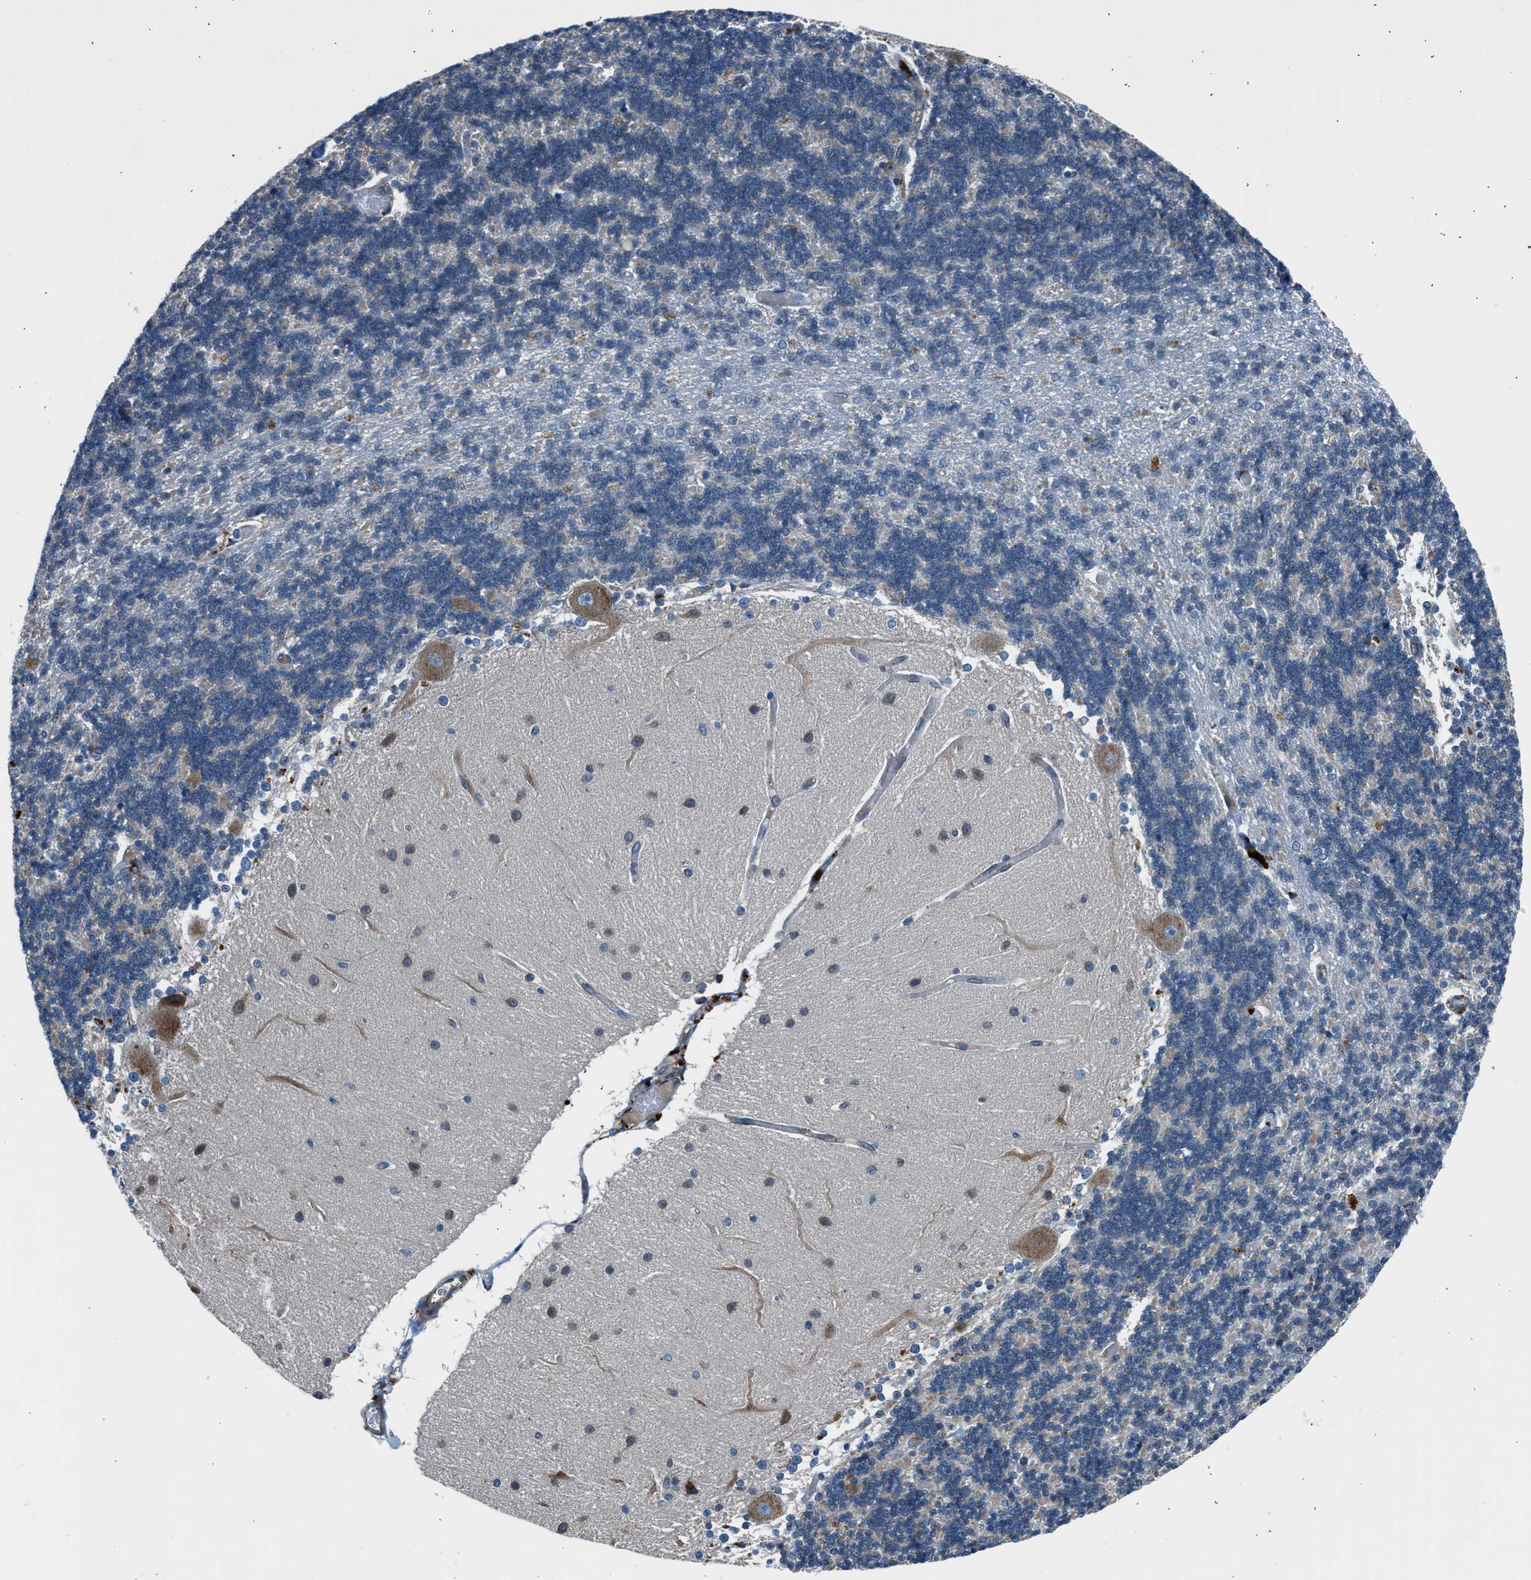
{"staining": {"intensity": "moderate", "quantity": "<25%", "location": "cytoplasmic/membranous"}, "tissue": "cerebellum", "cell_type": "Cells in granular layer", "image_type": "normal", "snomed": [{"axis": "morphology", "description": "Normal tissue, NOS"}, {"axis": "topography", "description": "Cerebellum"}], "caption": "DAB immunohistochemical staining of benign human cerebellum shows moderate cytoplasmic/membranous protein expression in approximately <25% of cells in granular layer. The staining was performed using DAB (3,3'-diaminobenzidine) to visualize the protein expression in brown, while the nuclei were stained in blue with hematoxylin (Magnification: 20x).", "gene": "LMBR1", "patient": {"sex": "female", "age": 54}}